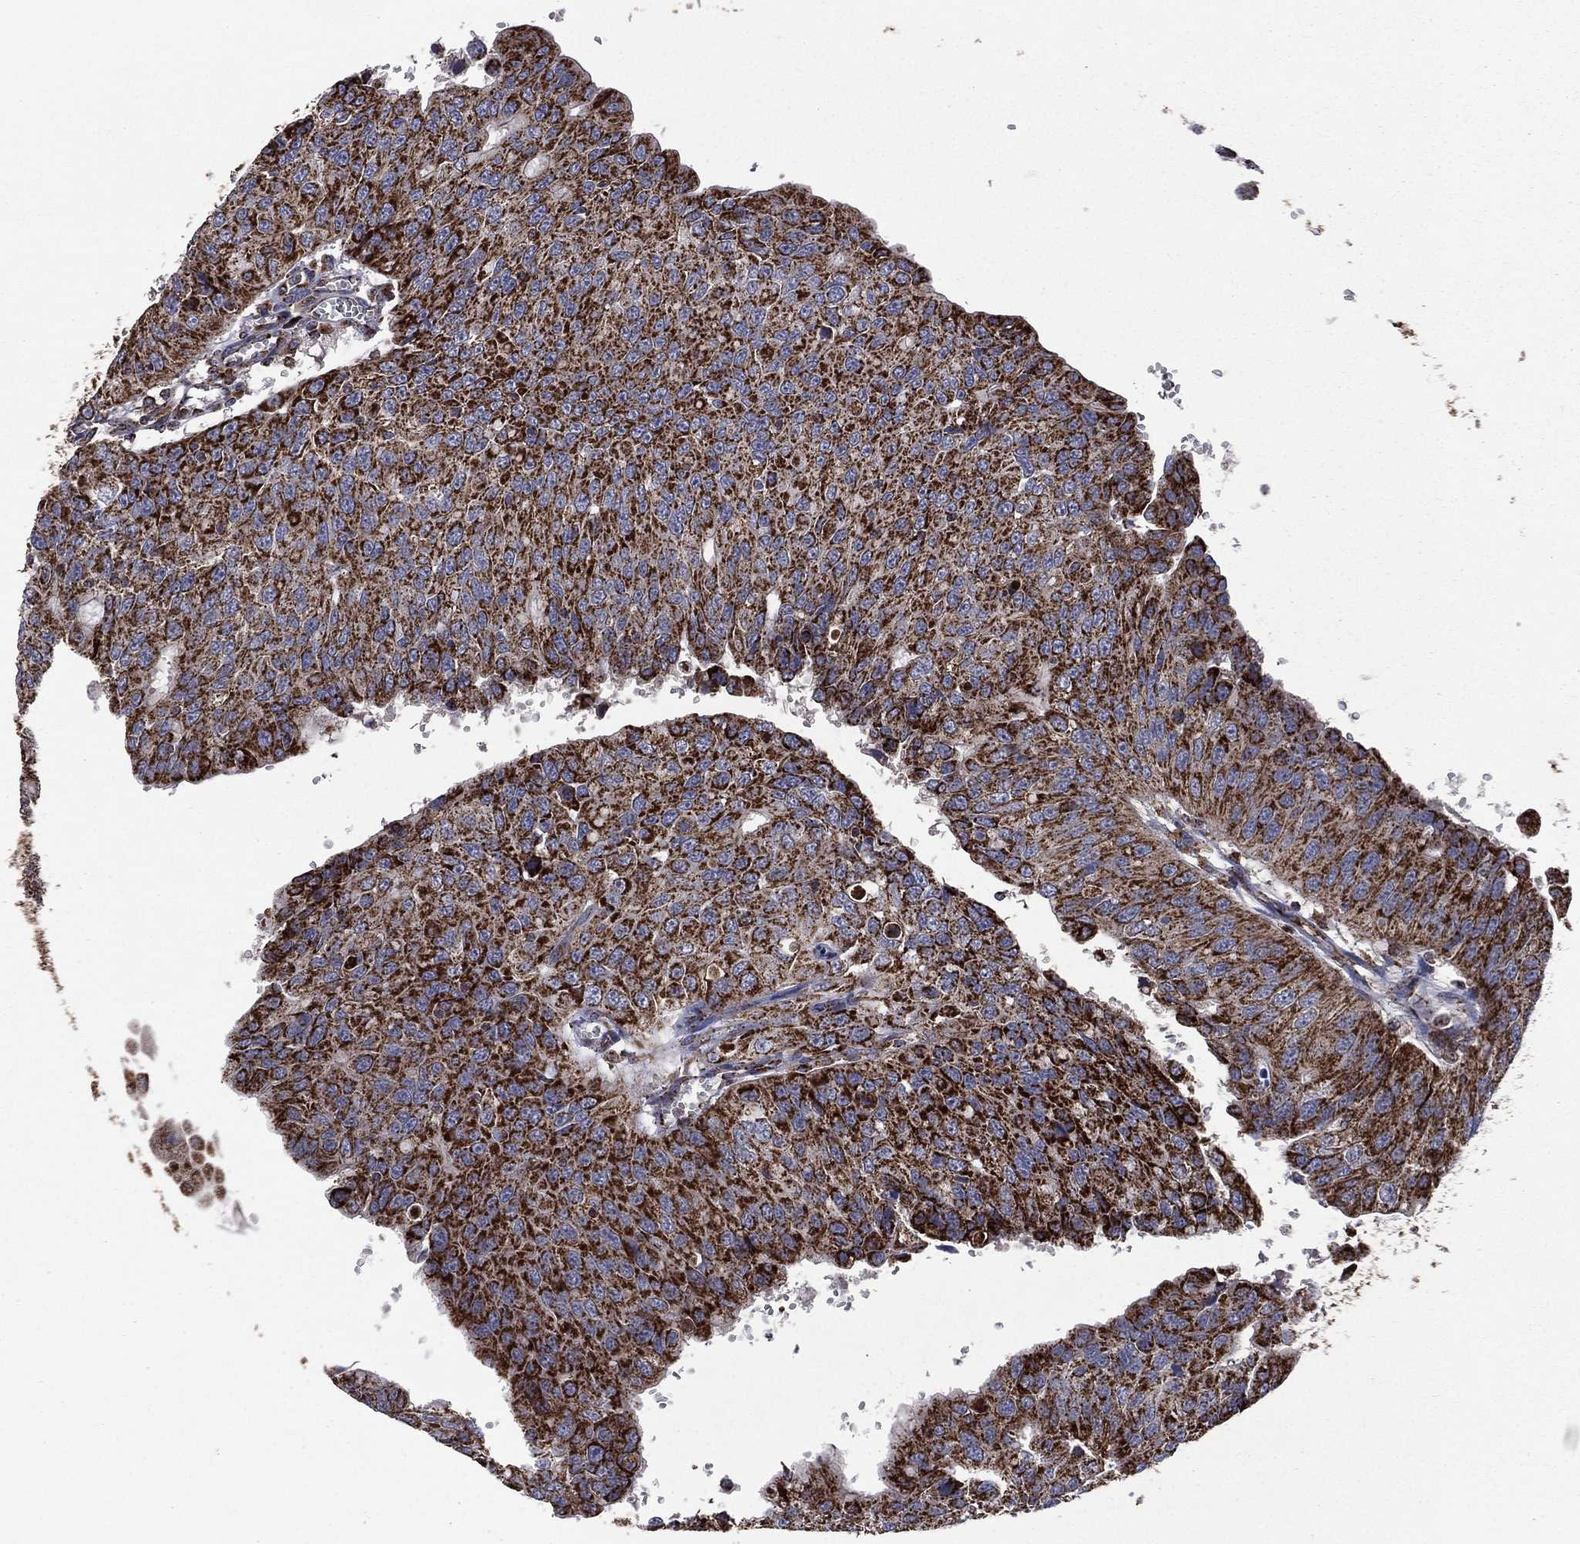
{"staining": {"intensity": "strong", "quantity": ">75%", "location": "cytoplasmic/membranous"}, "tissue": "urothelial cancer", "cell_type": "Tumor cells", "image_type": "cancer", "snomed": [{"axis": "morphology", "description": "Urothelial carcinoma, NOS"}, {"axis": "morphology", "description": "Urothelial carcinoma, High grade"}, {"axis": "topography", "description": "Urinary bladder"}], "caption": "There is high levels of strong cytoplasmic/membranous expression in tumor cells of high-grade urothelial carcinoma, as demonstrated by immunohistochemical staining (brown color).", "gene": "GOT2", "patient": {"sex": "female", "age": 73}}